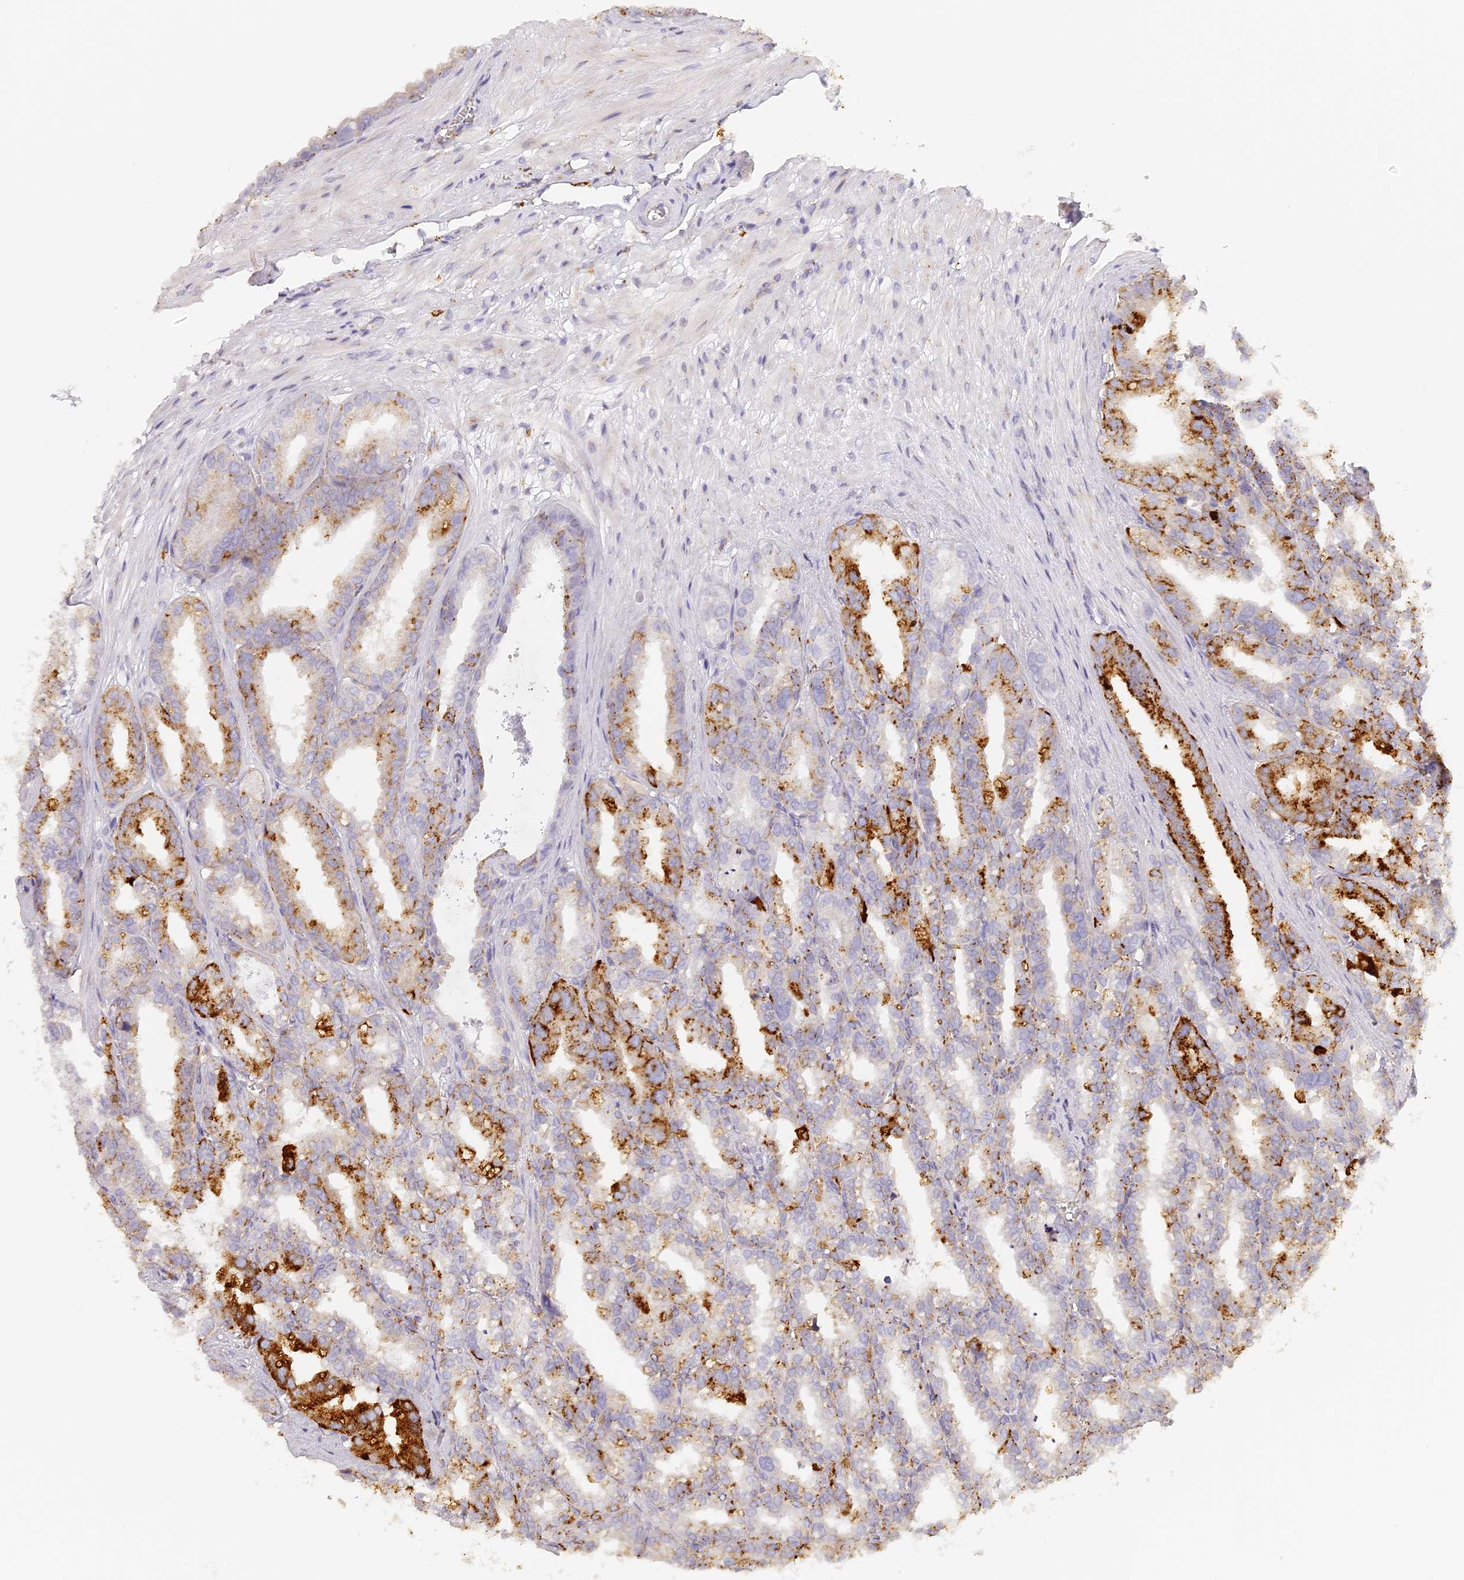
{"staining": {"intensity": "moderate", "quantity": ">75%", "location": "cytoplasmic/membranous"}, "tissue": "seminal vesicle", "cell_type": "Glandular cells", "image_type": "normal", "snomed": [{"axis": "morphology", "description": "Normal tissue, NOS"}, {"axis": "topography", "description": "Prostate"}, {"axis": "topography", "description": "Seminal veicle"}], "caption": "Protein expression analysis of benign seminal vesicle reveals moderate cytoplasmic/membranous staining in approximately >75% of glandular cells.", "gene": "LAMP2", "patient": {"sex": "male", "age": 51}}